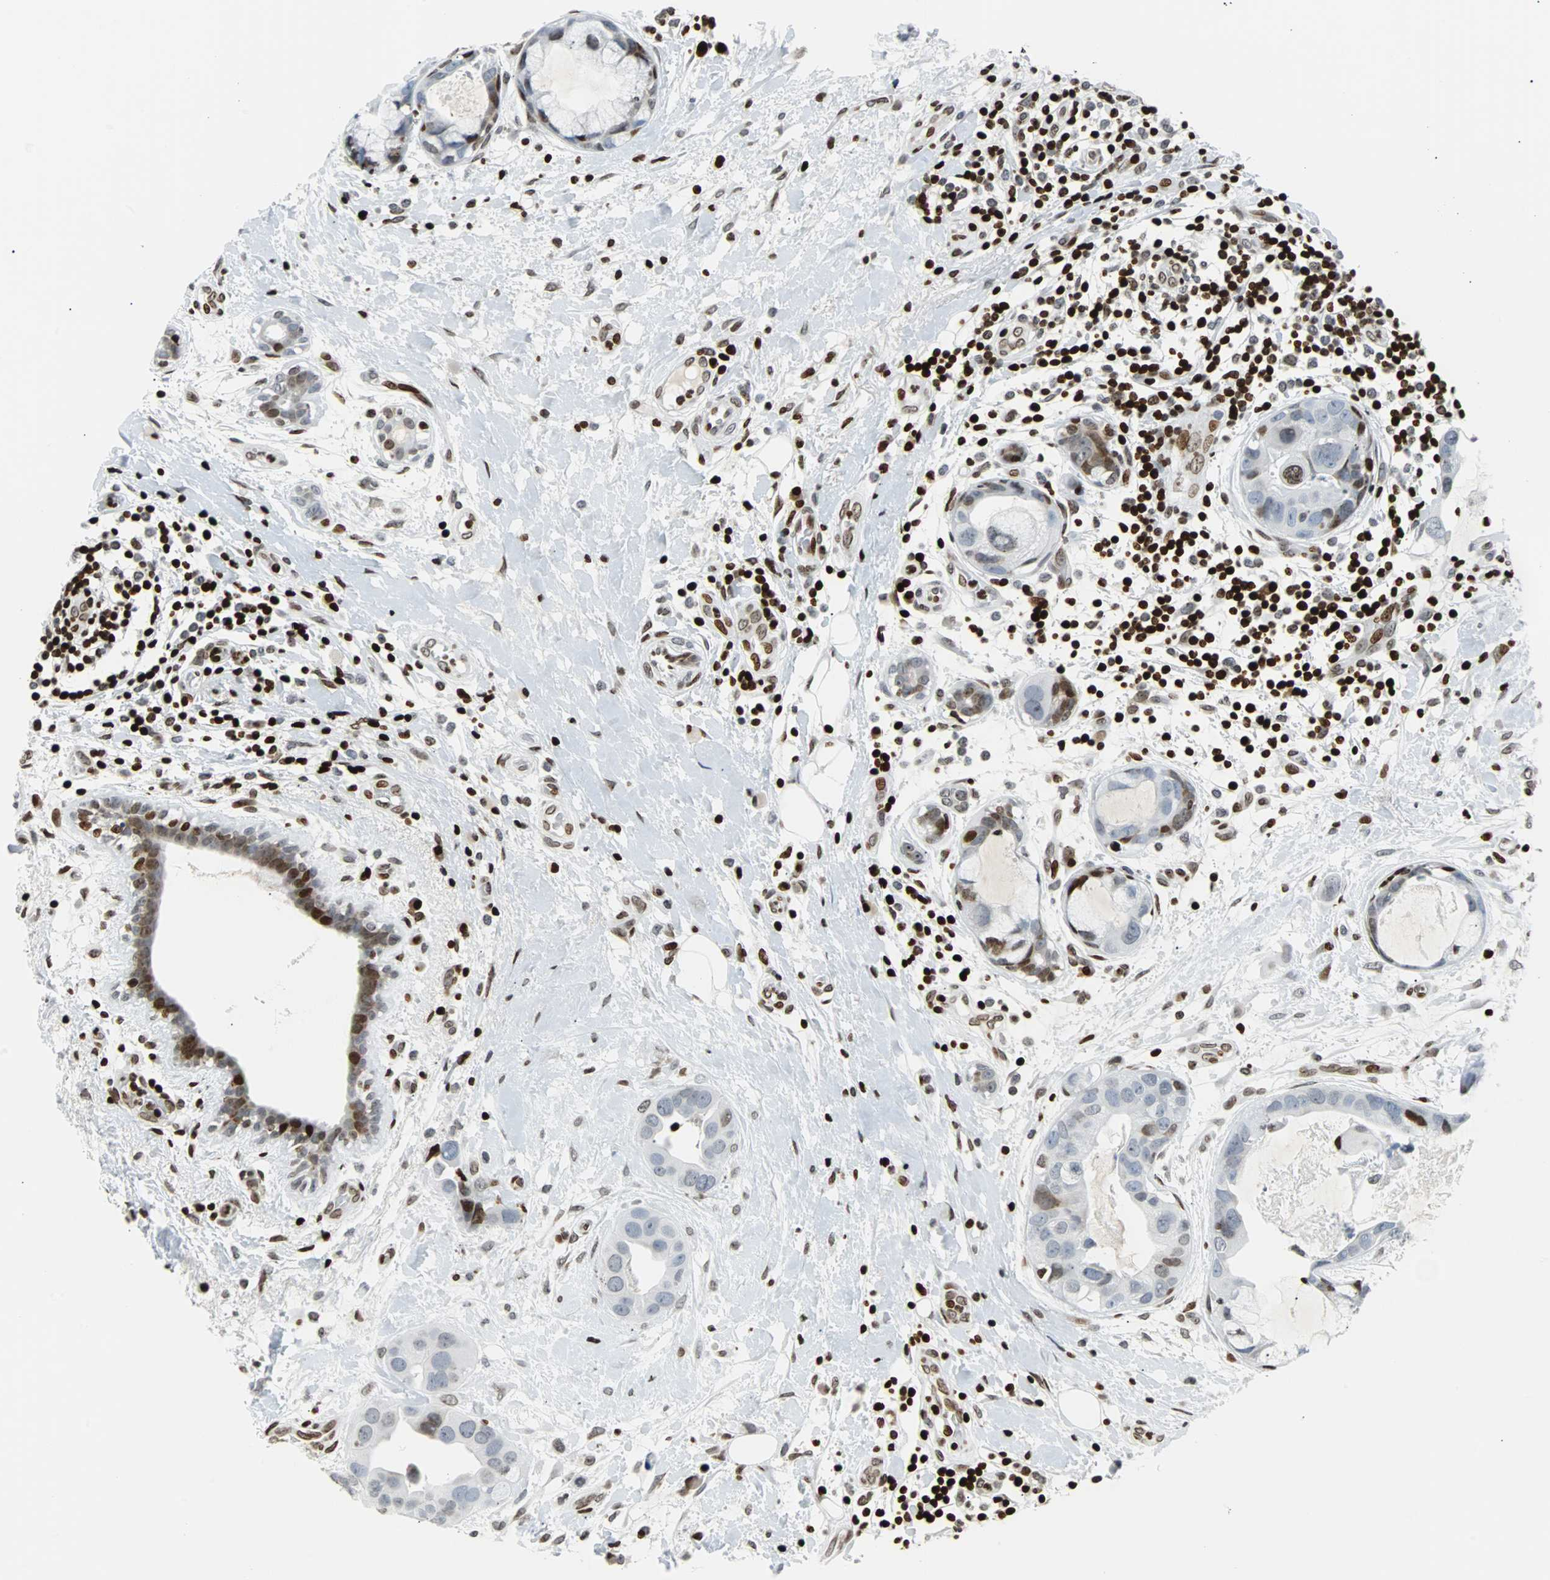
{"staining": {"intensity": "weak", "quantity": "<25%", "location": "nuclear"}, "tissue": "breast cancer", "cell_type": "Tumor cells", "image_type": "cancer", "snomed": [{"axis": "morphology", "description": "Duct carcinoma"}, {"axis": "topography", "description": "Breast"}], "caption": "Immunohistochemical staining of human breast infiltrating ductal carcinoma shows no significant expression in tumor cells. Nuclei are stained in blue.", "gene": "ZNF131", "patient": {"sex": "female", "age": 40}}